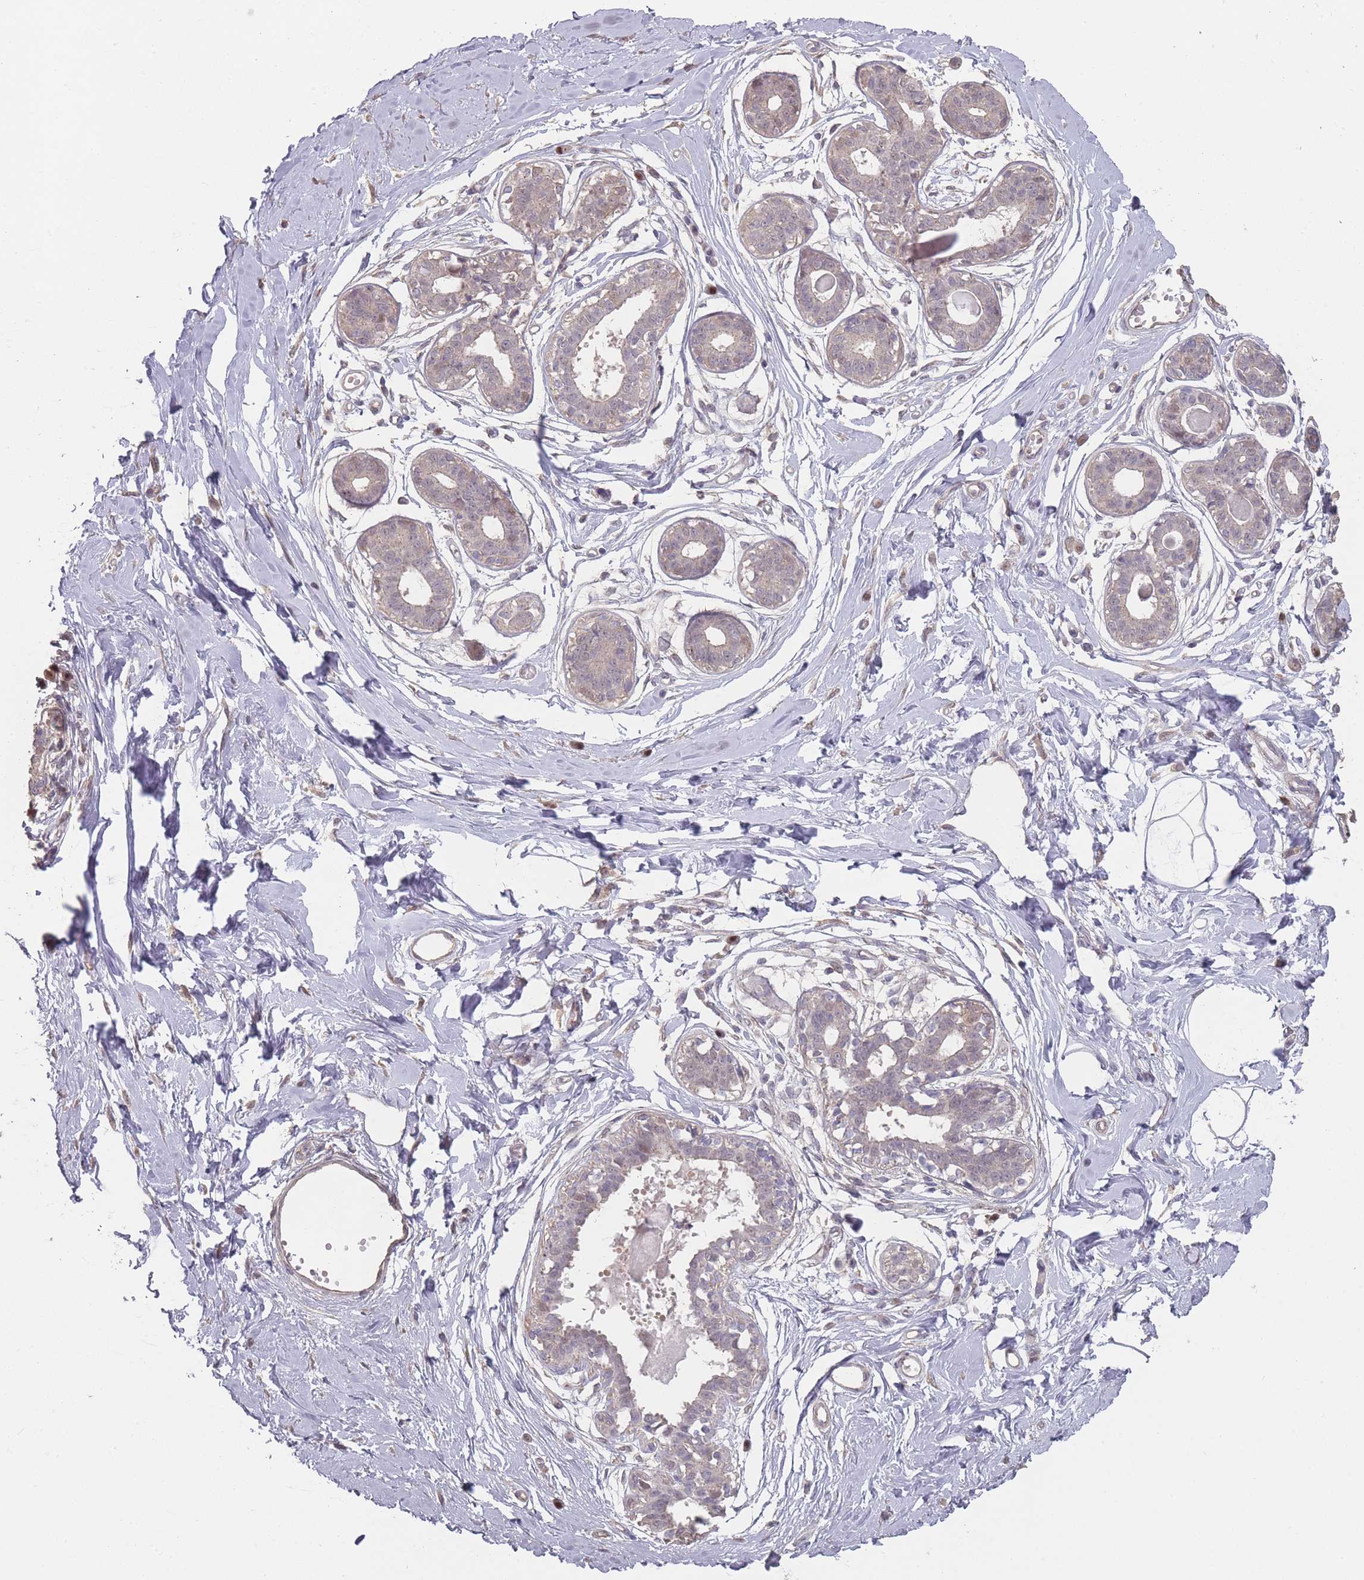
{"staining": {"intensity": "negative", "quantity": "none", "location": "none"}, "tissue": "breast", "cell_type": "Adipocytes", "image_type": "normal", "snomed": [{"axis": "morphology", "description": "Normal tissue, NOS"}, {"axis": "topography", "description": "Breast"}], "caption": "Immunohistochemical staining of normal breast reveals no significant expression in adipocytes. (DAB (3,3'-diaminobenzidine) immunohistochemistry (IHC) visualized using brightfield microscopy, high magnification).", "gene": "ERCC6L", "patient": {"sex": "female", "age": 45}}